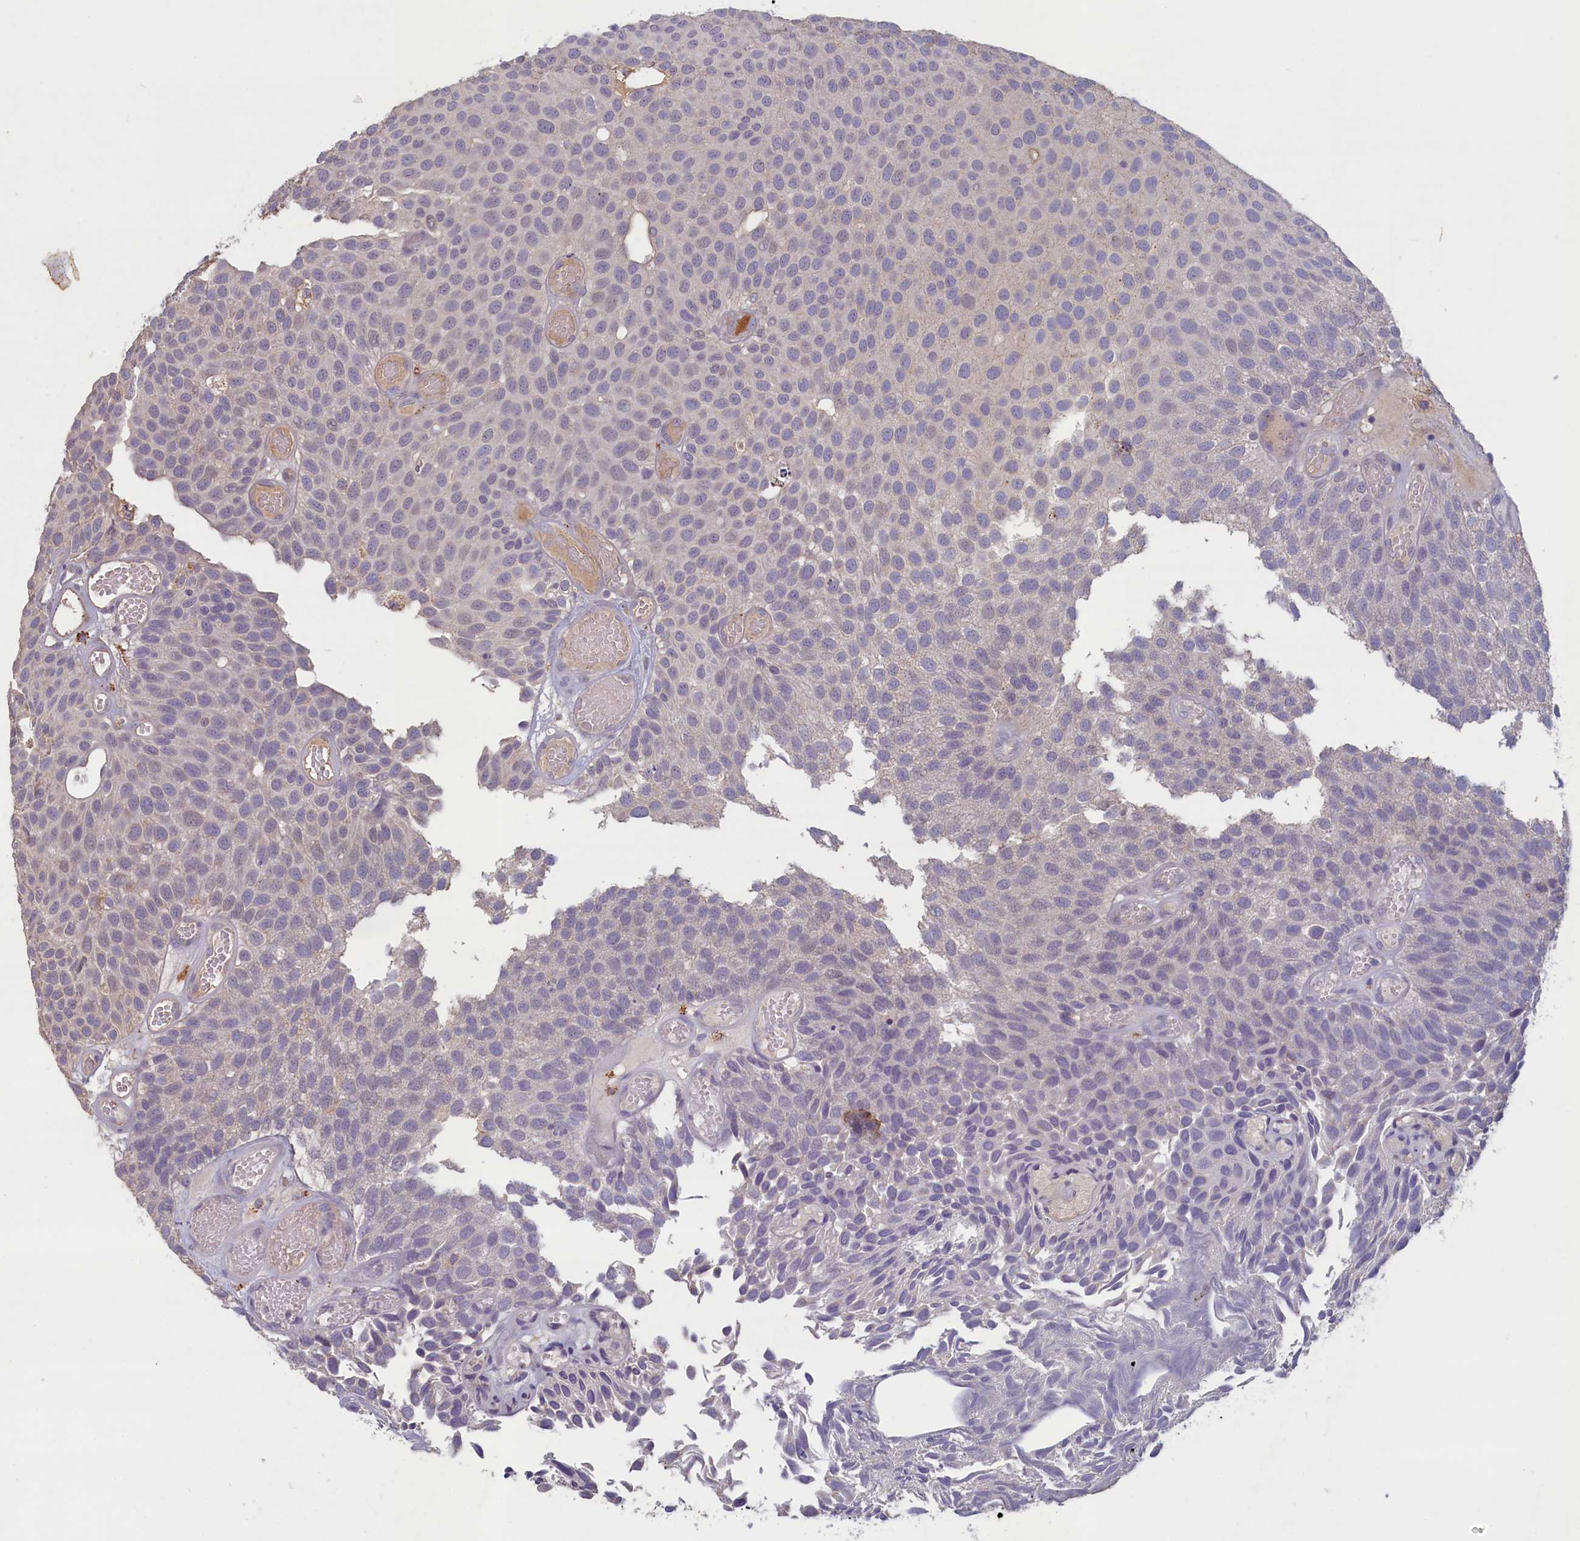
{"staining": {"intensity": "negative", "quantity": "none", "location": "none"}, "tissue": "urothelial cancer", "cell_type": "Tumor cells", "image_type": "cancer", "snomed": [{"axis": "morphology", "description": "Urothelial carcinoma, Low grade"}, {"axis": "topography", "description": "Urinary bladder"}], "caption": "Tumor cells show no significant protein expression in urothelial carcinoma (low-grade).", "gene": "ATF7IP2", "patient": {"sex": "male", "age": 89}}